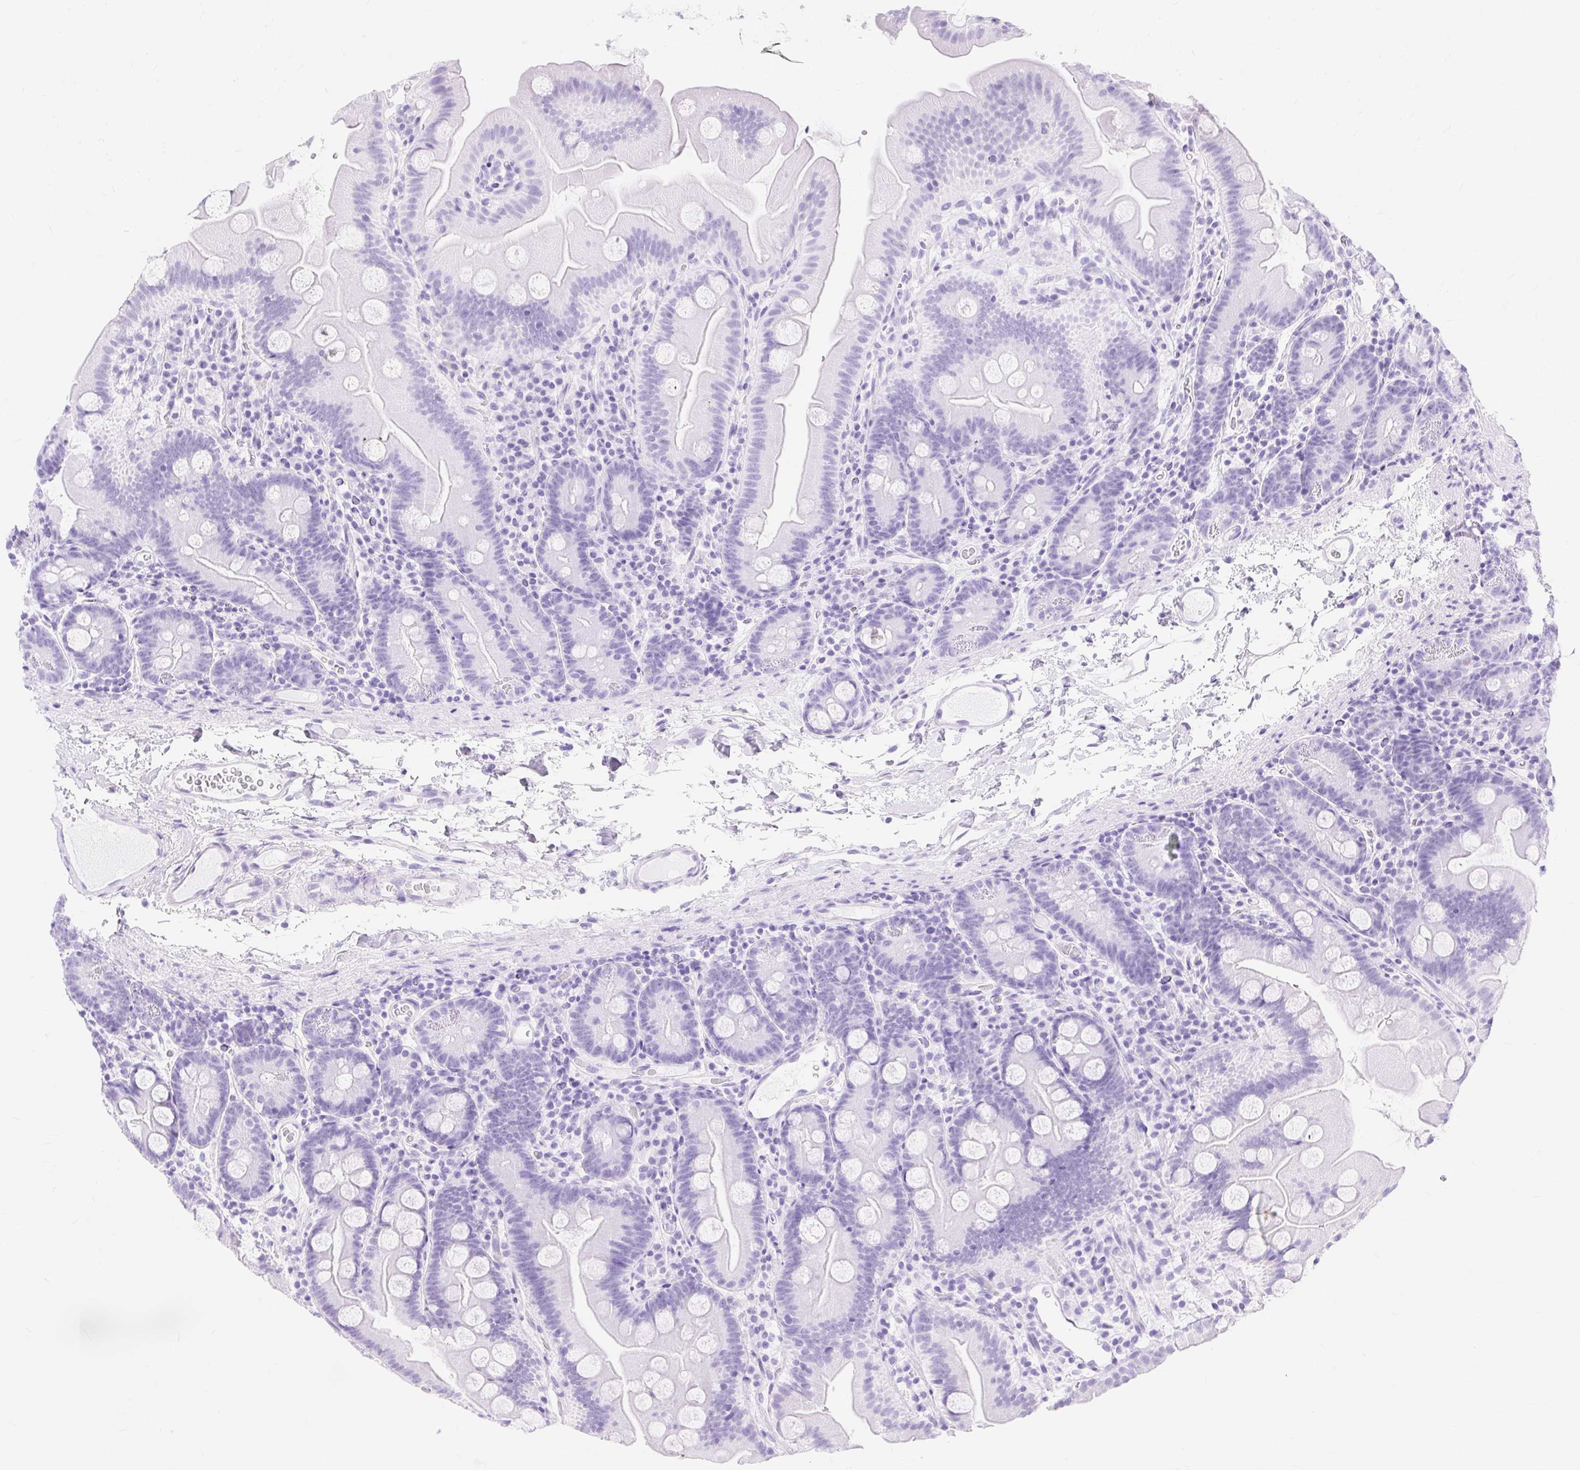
{"staining": {"intensity": "negative", "quantity": "none", "location": "none"}, "tissue": "small intestine", "cell_type": "Glandular cells", "image_type": "normal", "snomed": [{"axis": "morphology", "description": "Normal tissue, NOS"}, {"axis": "topography", "description": "Small intestine"}], "caption": "Glandular cells show no significant expression in normal small intestine.", "gene": "MBP", "patient": {"sex": "female", "age": 68}}